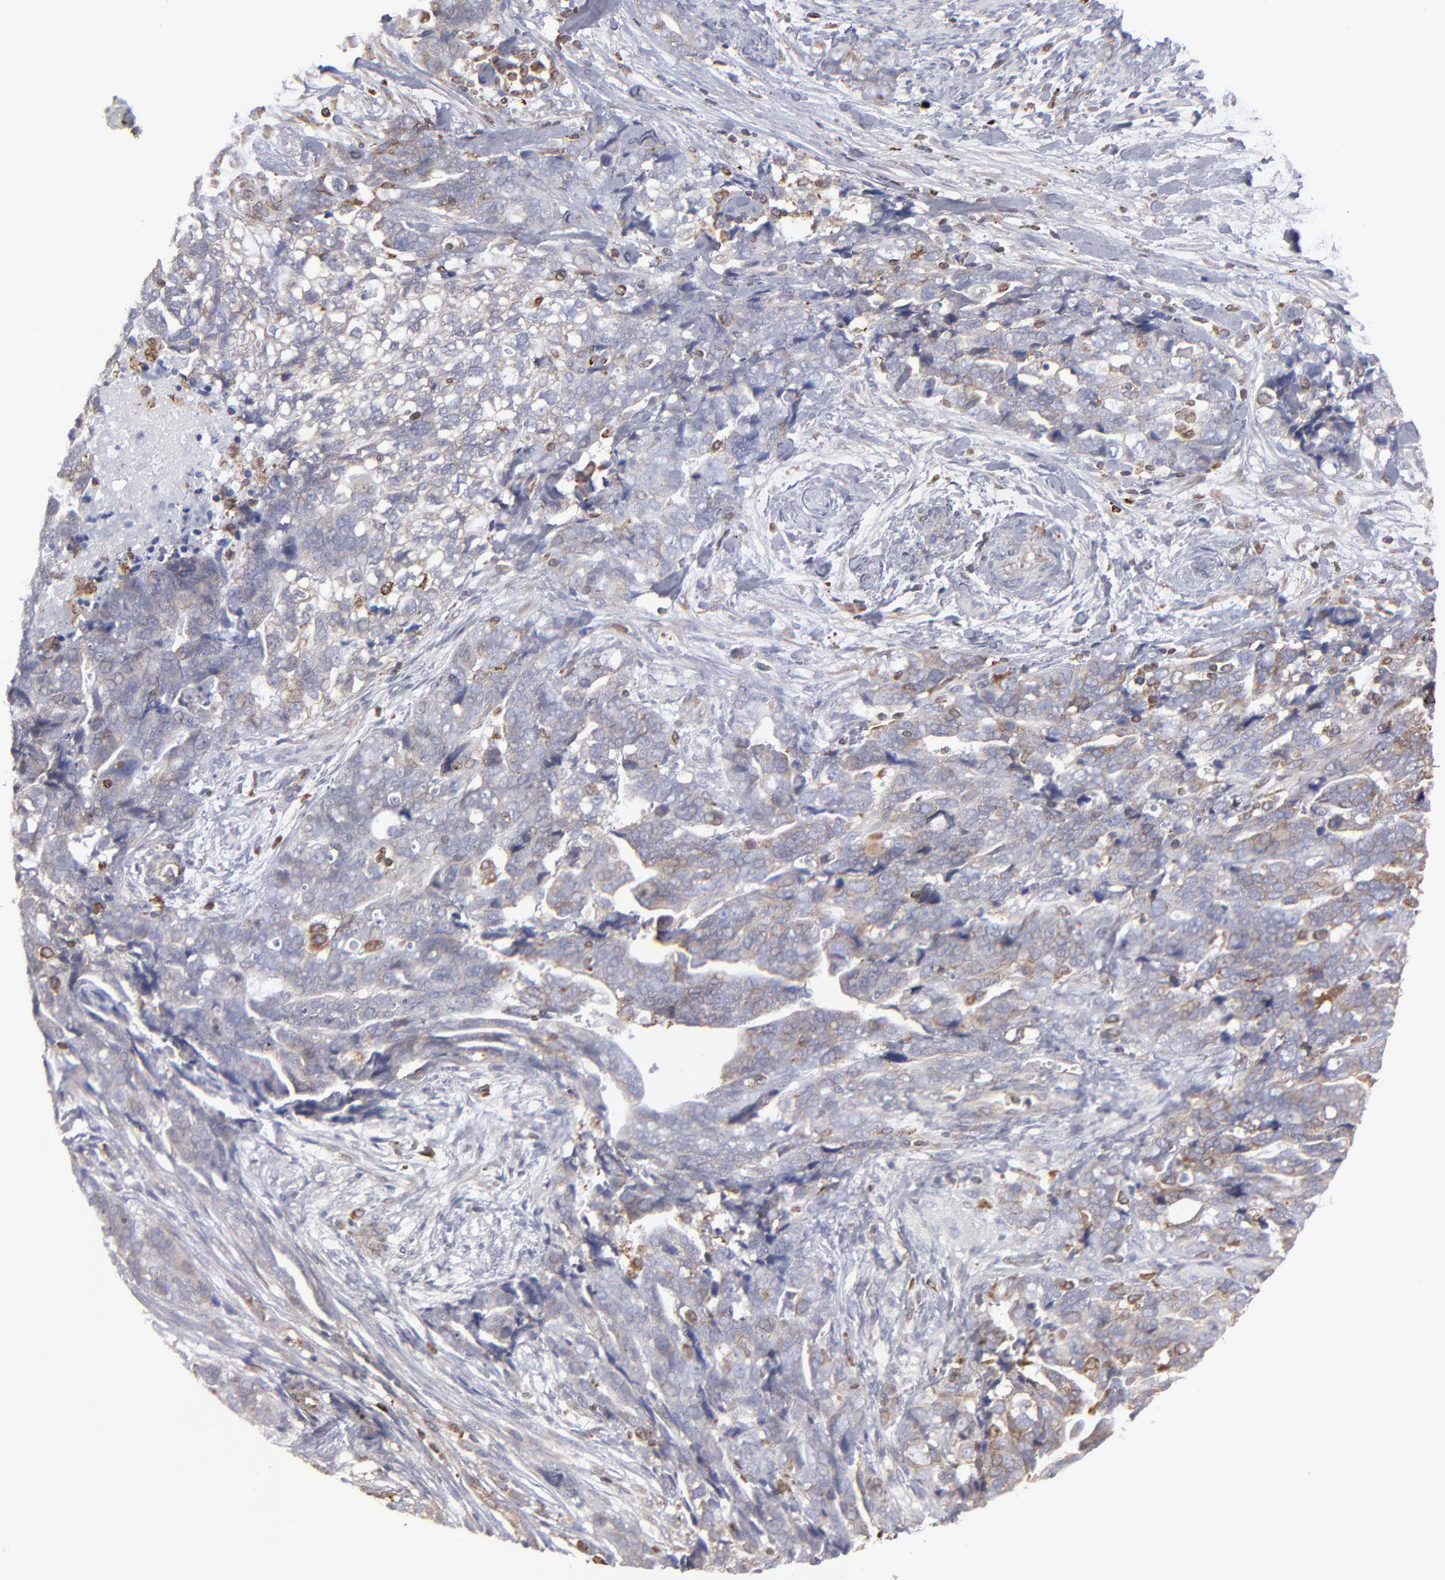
{"staining": {"intensity": "weak", "quantity": "<25%", "location": "cytoplasmic/membranous"}, "tissue": "ovarian cancer", "cell_type": "Tumor cells", "image_type": "cancer", "snomed": [{"axis": "morphology", "description": "Normal tissue, NOS"}, {"axis": "morphology", "description": "Cystadenocarcinoma, serous, NOS"}, {"axis": "topography", "description": "Fallopian tube"}, {"axis": "topography", "description": "Ovary"}], "caption": "Protein analysis of serous cystadenocarcinoma (ovarian) shows no significant expression in tumor cells.", "gene": "TMX1", "patient": {"sex": "female", "age": 56}}